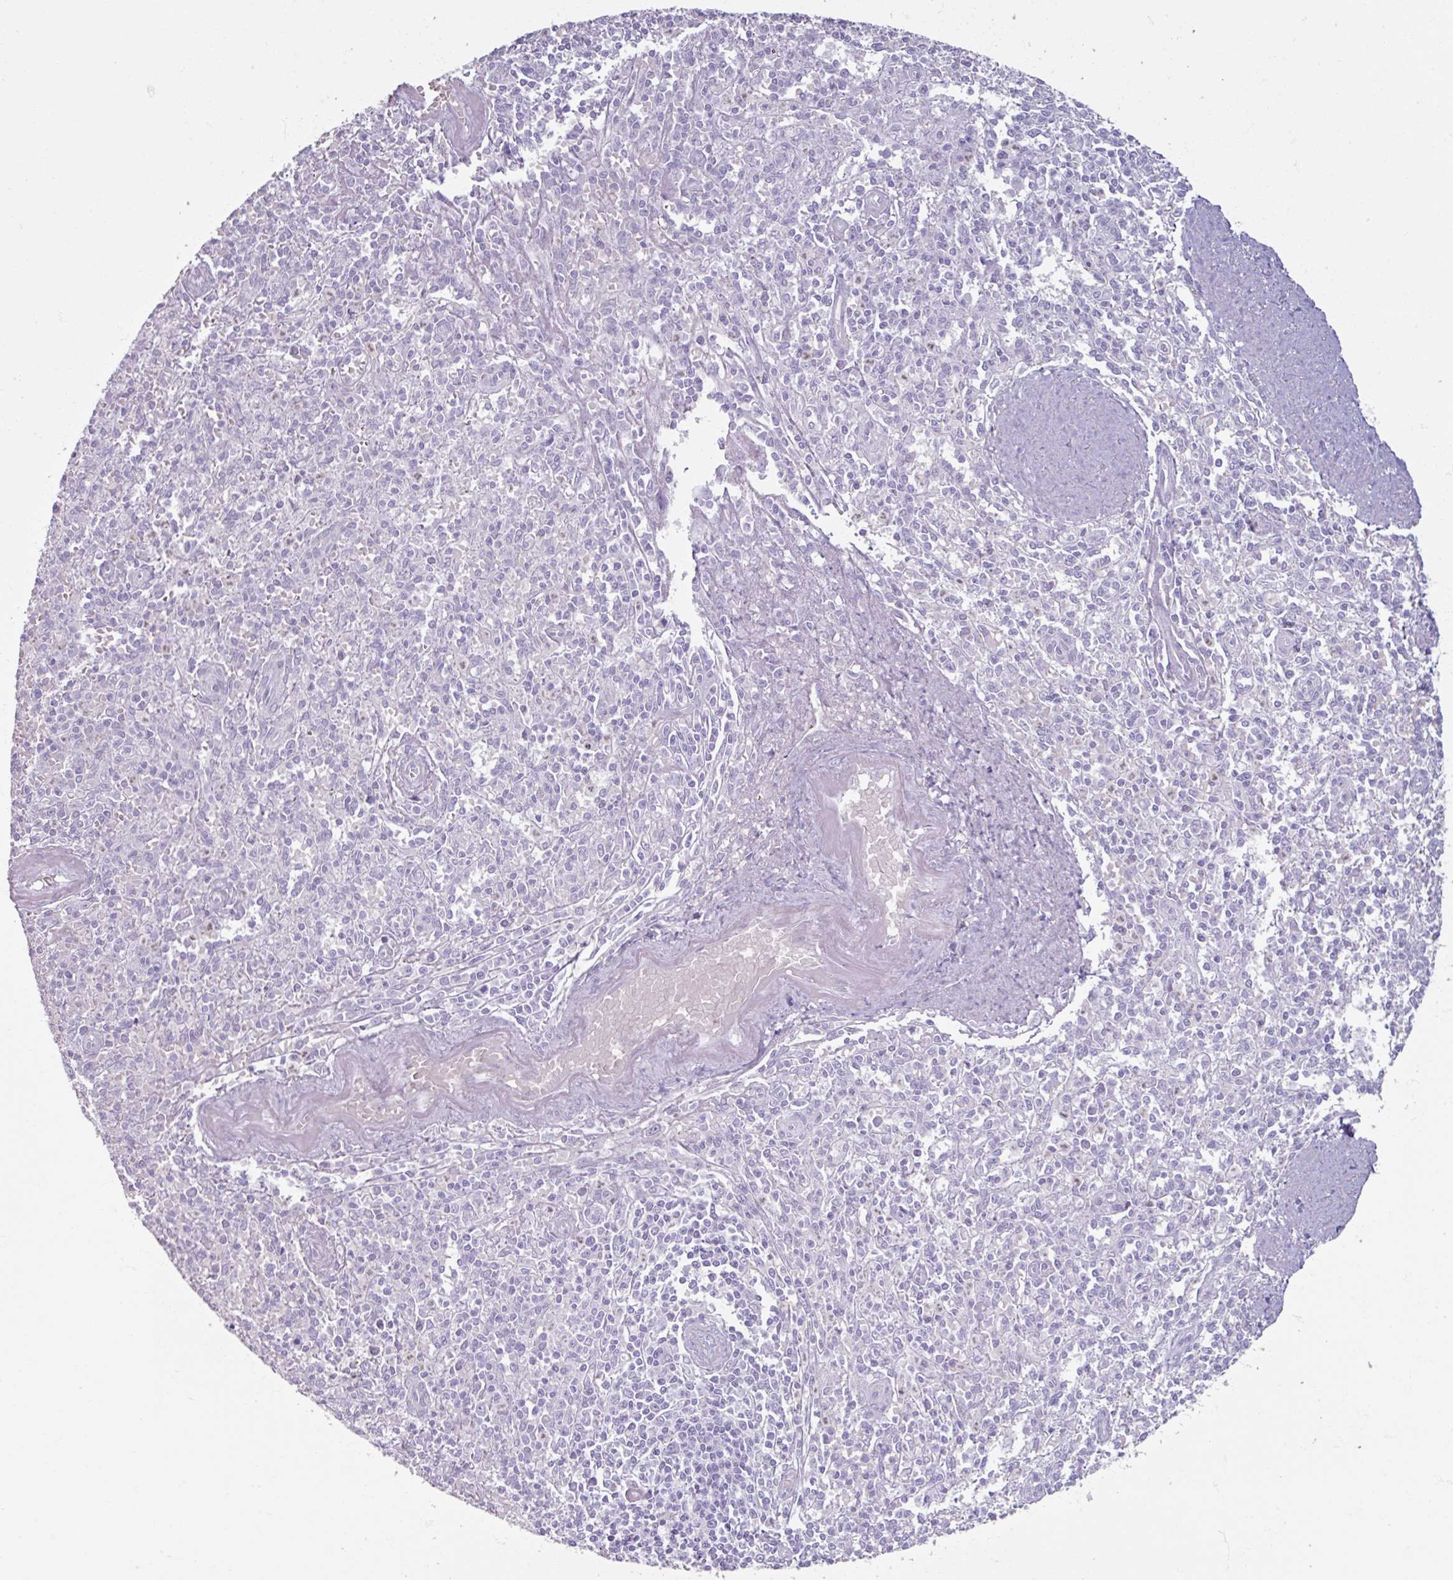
{"staining": {"intensity": "weak", "quantity": "<25%", "location": "cytoplasmic/membranous"}, "tissue": "spleen", "cell_type": "Cells in red pulp", "image_type": "normal", "snomed": [{"axis": "morphology", "description": "Normal tissue, NOS"}, {"axis": "topography", "description": "Spleen"}], "caption": "Immunohistochemistry micrograph of benign spleen stained for a protein (brown), which exhibits no staining in cells in red pulp. (Stains: DAB immunohistochemistry with hematoxylin counter stain, Microscopy: brightfield microscopy at high magnification).", "gene": "ARG1", "patient": {"sex": "female", "age": 70}}